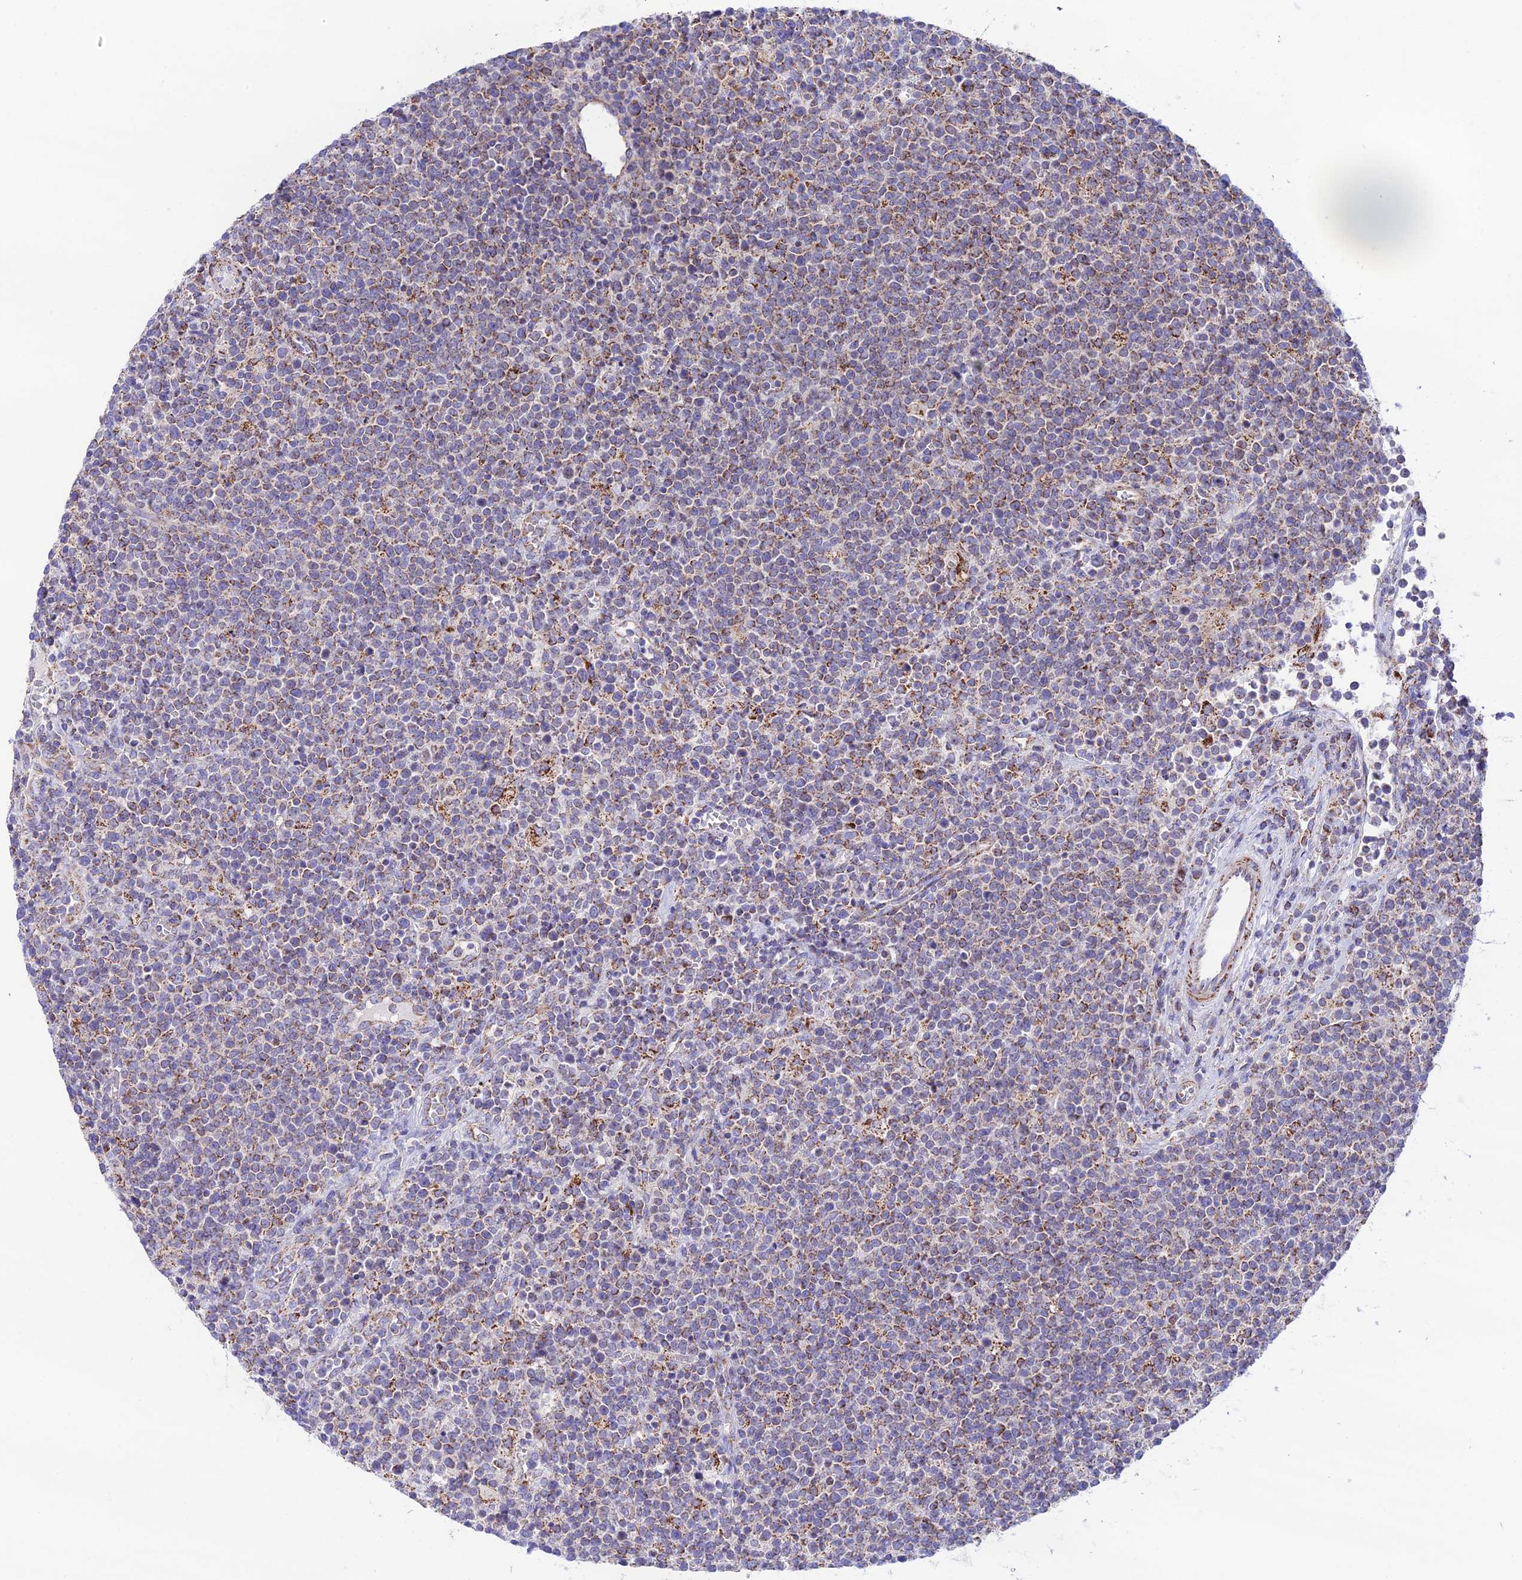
{"staining": {"intensity": "moderate", "quantity": "<25%", "location": "cytoplasmic/membranous"}, "tissue": "lymphoma", "cell_type": "Tumor cells", "image_type": "cancer", "snomed": [{"axis": "morphology", "description": "Malignant lymphoma, non-Hodgkin's type, High grade"}, {"axis": "topography", "description": "Lymph node"}], "caption": "High-magnification brightfield microscopy of high-grade malignant lymphoma, non-Hodgkin's type stained with DAB (3,3'-diaminobenzidine) (brown) and counterstained with hematoxylin (blue). tumor cells exhibit moderate cytoplasmic/membranous positivity is identified in about<25% of cells.", "gene": "HSDL2", "patient": {"sex": "male", "age": 61}}